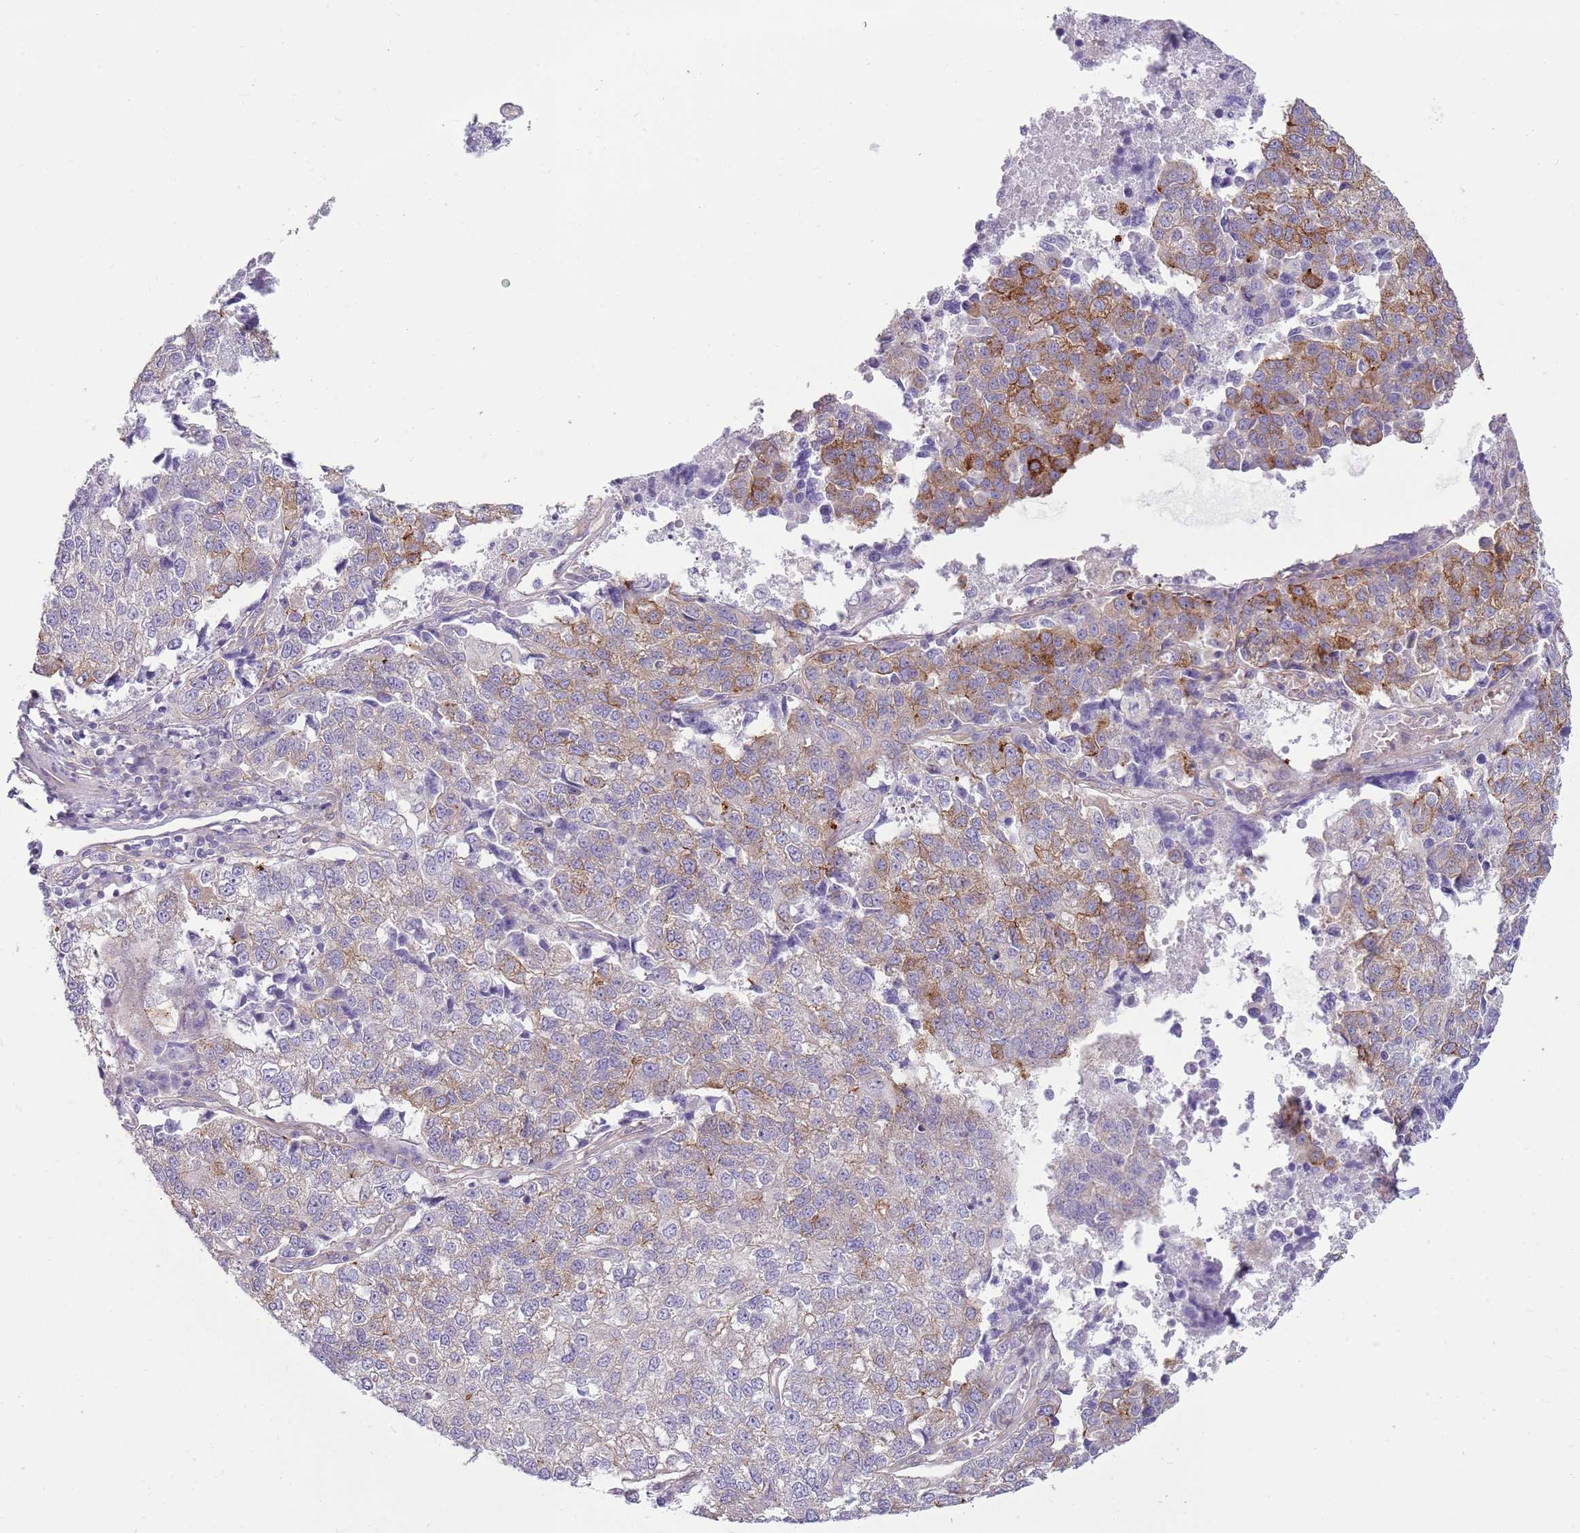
{"staining": {"intensity": "strong", "quantity": "<25%", "location": "cytoplasmic/membranous"}, "tissue": "lung cancer", "cell_type": "Tumor cells", "image_type": "cancer", "snomed": [{"axis": "morphology", "description": "Adenocarcinoma, NOS"}, {"axis": "topography", "description": "Lung"}], "caption": "Immunohistochemical staining of human lung adenocarcinoma shows strong cytoplasmic/membranous protein positivity in approximately <25% of tumor cells.", "gene": "SNX1", "patient": {"sex": "male", "age": 49}}